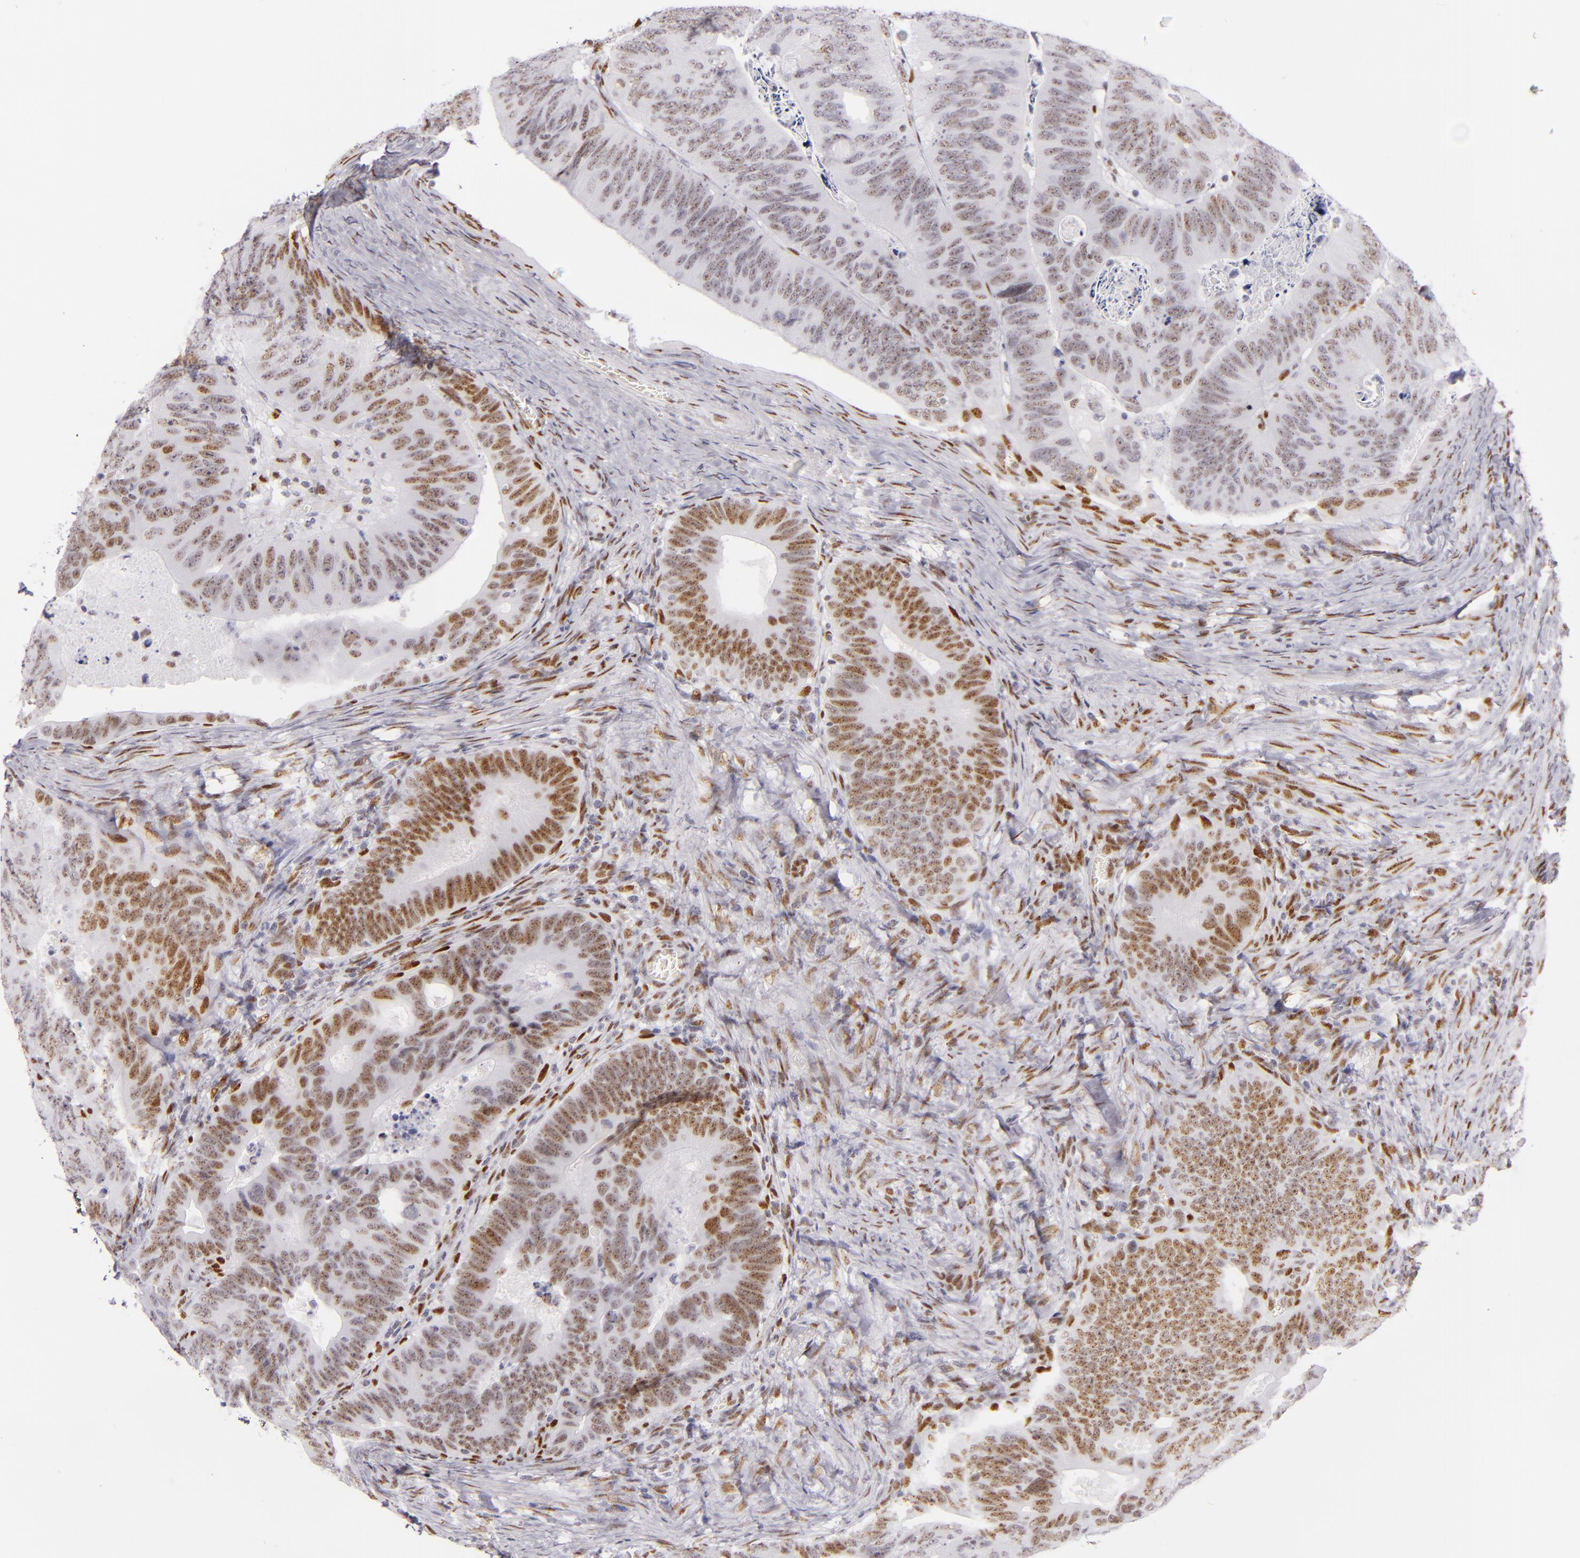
{"staining": {"intensity": "moderate", "quantity": ">75%", "location": "nuclear"}, "tissue": "colorectal cancer", "cell_type": "Tumor cells", "image_type": "cancer", "snomed": [{"axis": "morphology", "description": "Adenocarcinoma, NOS"}, {"axis": "topography", "description": "Colon"}], "caption": "Protein expression analysis of colorectal cancer exhibits moderate nuclear expression in about >75% of tumor cells. (DAB = brown stain, brightfield microscopy at high magnification).", "gene": "TOP3A", "patient": {"sex": "female", "age": 55}}